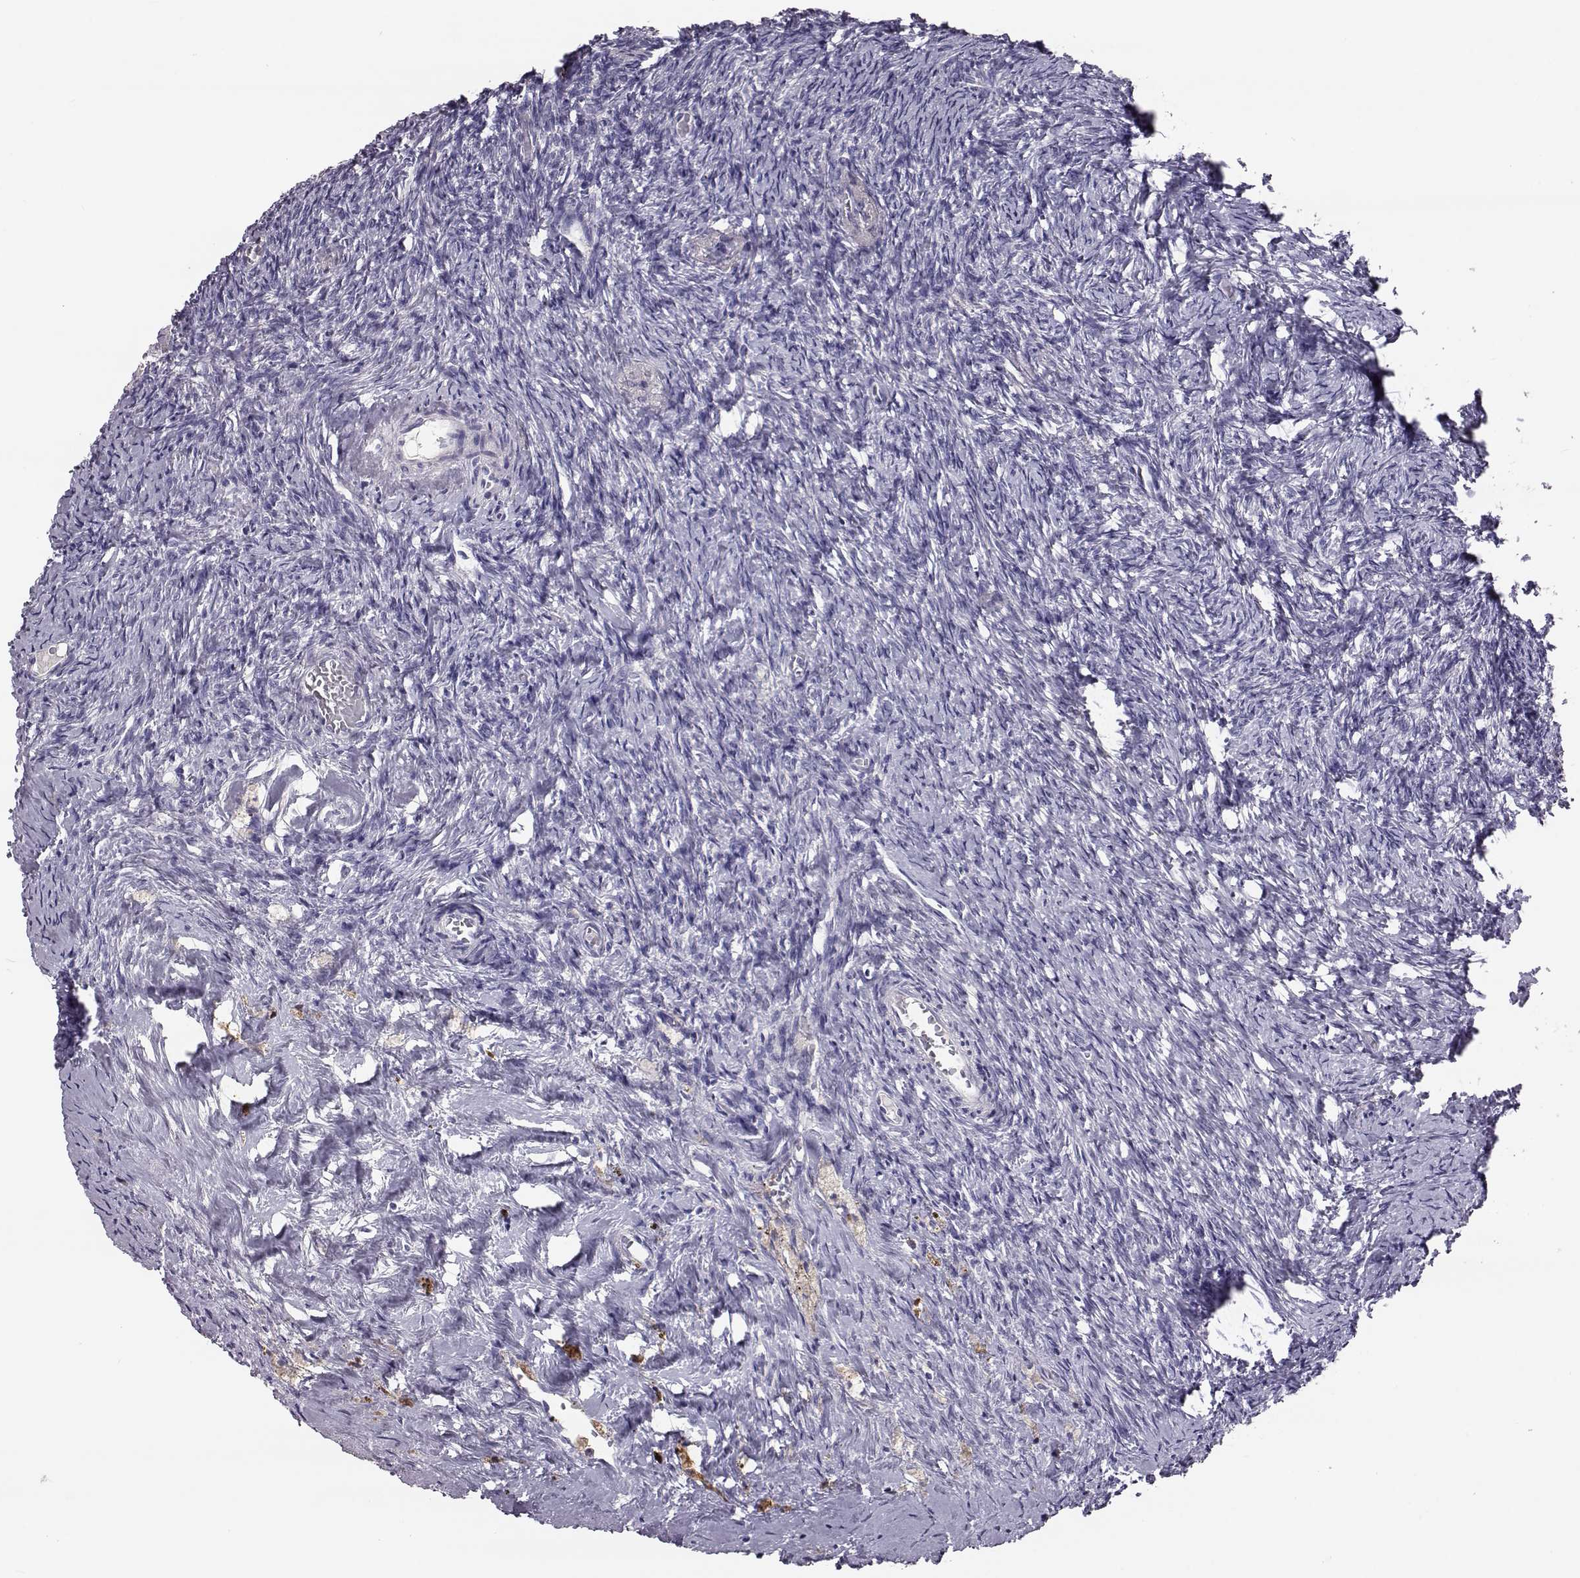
{"staining": {"intensity": "negative", "quantity": "none", "location": "none"}, "tissue": "ovary", "cell_type": "Ovarian stroma cells", "image_type": "normal", "snomed": [{"axis": "morphology", "description": "Normal tissue, NOS"}, {"axis": "topography", "description": "Ovary"}], "caption": "This is an immunohistochemistry image of benign ovary. There is no expression in ovarian stroma cells.", "gene": "ADGRG5", "patient": {"sex": "female", "age": 39}}